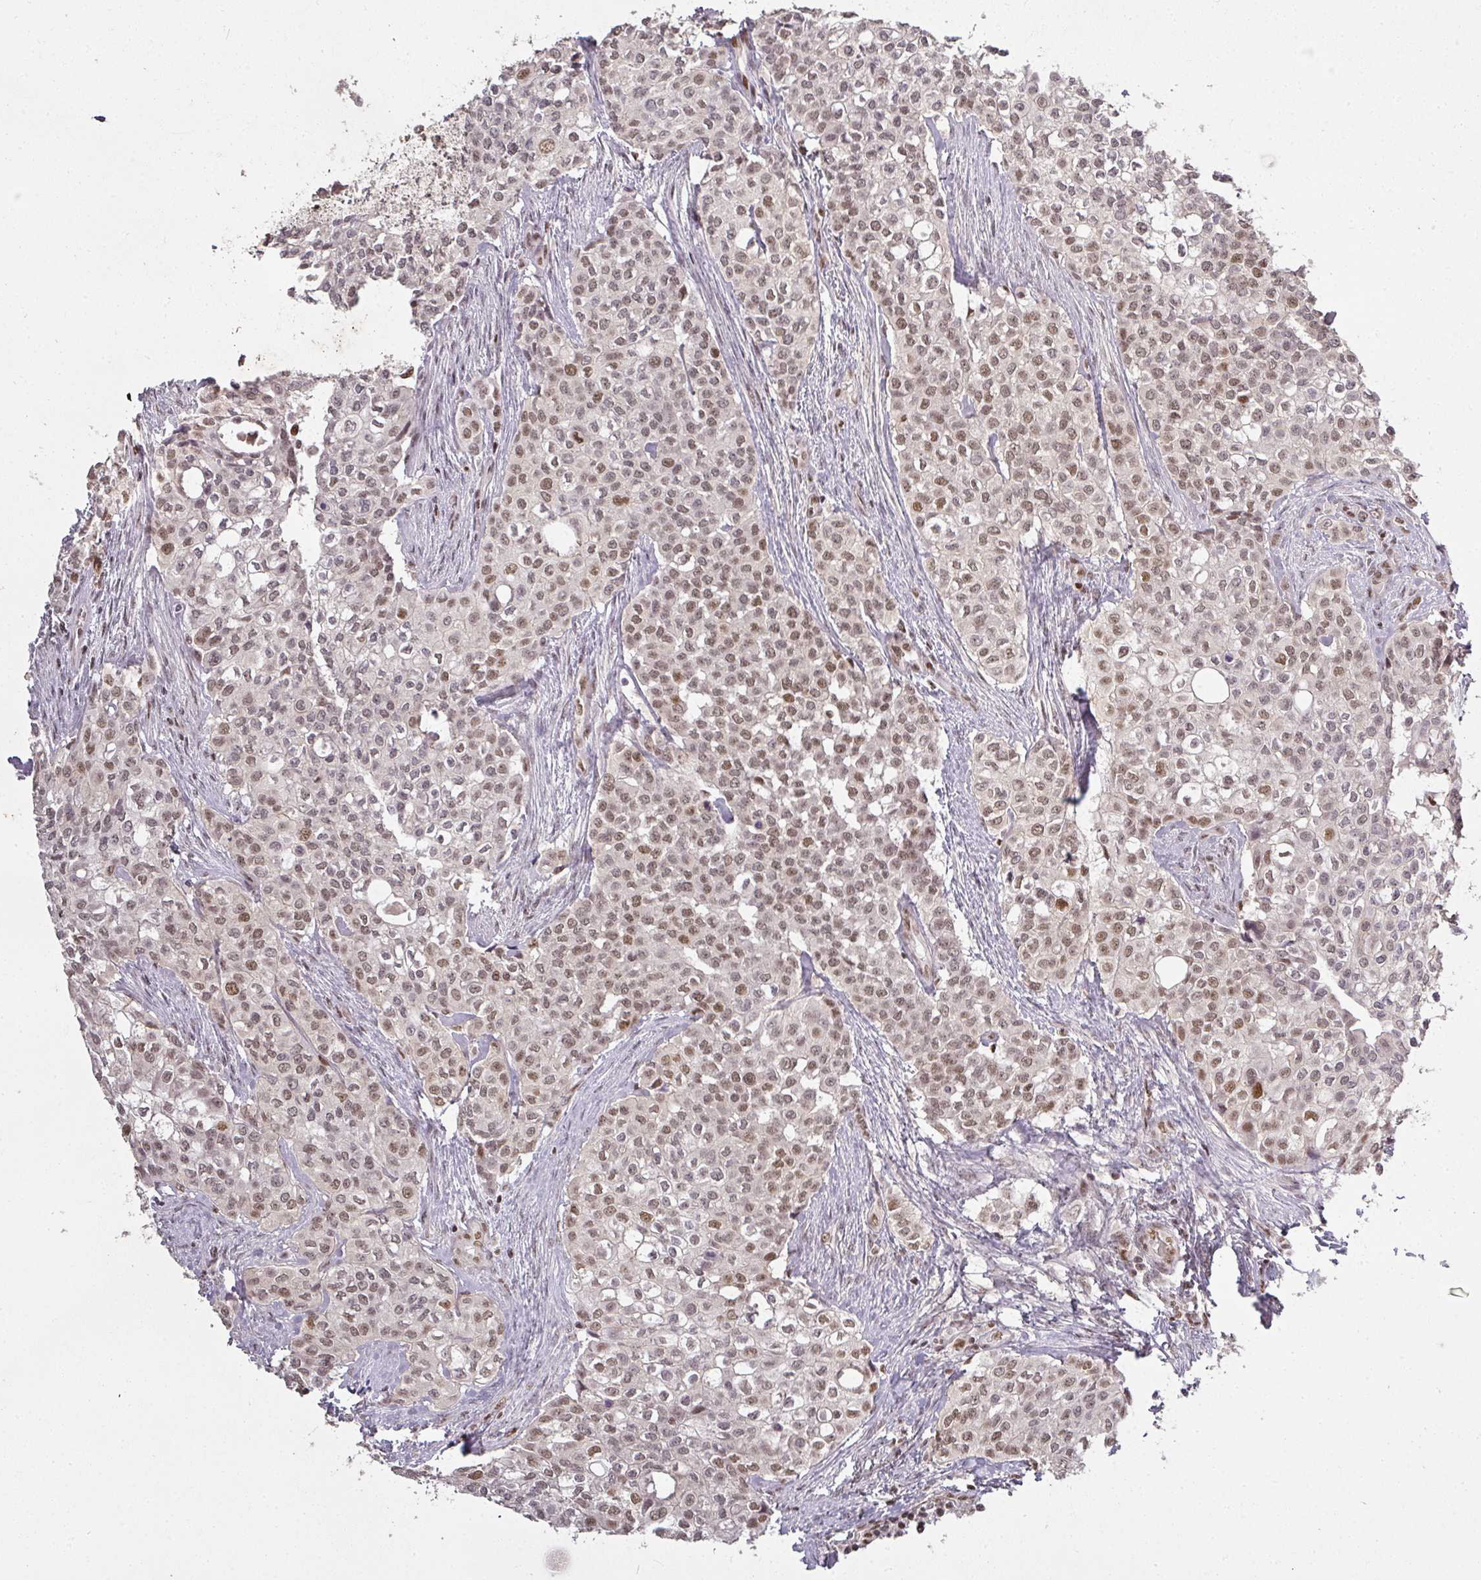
{"staining": {"intensity": "moderate", "quantity": "25%-75%", "location": "nuclear"}, "tissue": "head and neck cancer", "cell_type": "Tumor cells", "image_type": "cancer", "snomed": [{"axis": "morphology", "description": "Adenocarcinoma, NOS"}, {"axis": "topography", "description": "Head-Neck"}], "caption": "Protein staining of head and neck cancer (adenocarcinoma) tissue shows moderate nuclear expression in approximately 25%-75% of tumor cells.", "gene": "GPRIN2", "patient": {"sex": "male", "age": 81}}